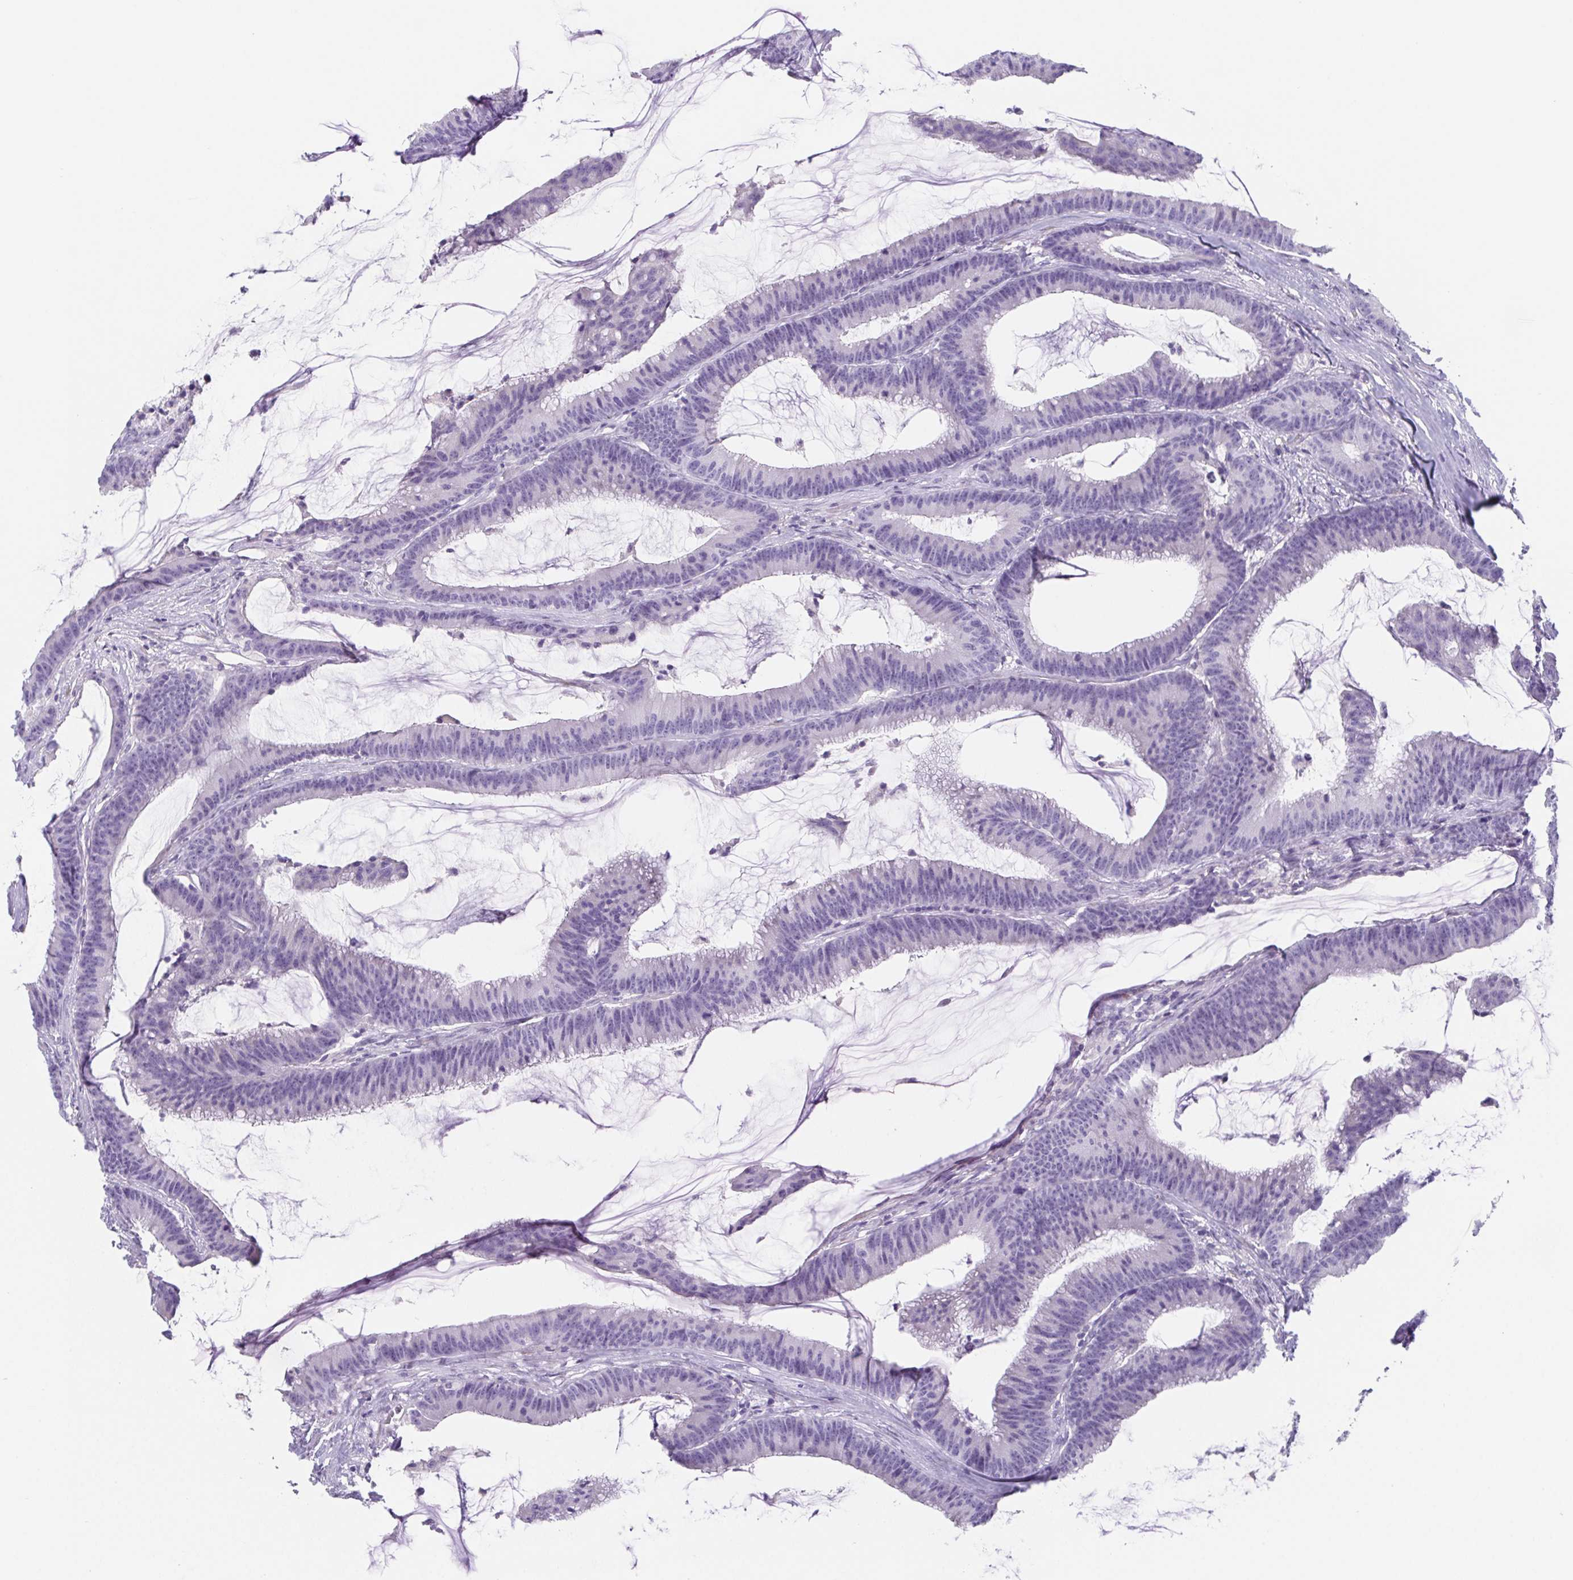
{"staining": {"intensity": "negative", "quantity": "none", "location": "none"}, "tissue": "colorectal cancer", "cell_type": "Tumor cells", "image_type": "cancer", "snomed": [{"axis": "morphology", "description": "Adenocarcinoma, NOS"}, {"axis": "topography", "description": "Colon"}], "caption": "This is a histopathology image of IHC staining of colorectal cancer (adenocarcinoma), which shows no staining in tumor cells.", "gene": "HDGFL1", "patient": {"sex": "female", "age": 78}}